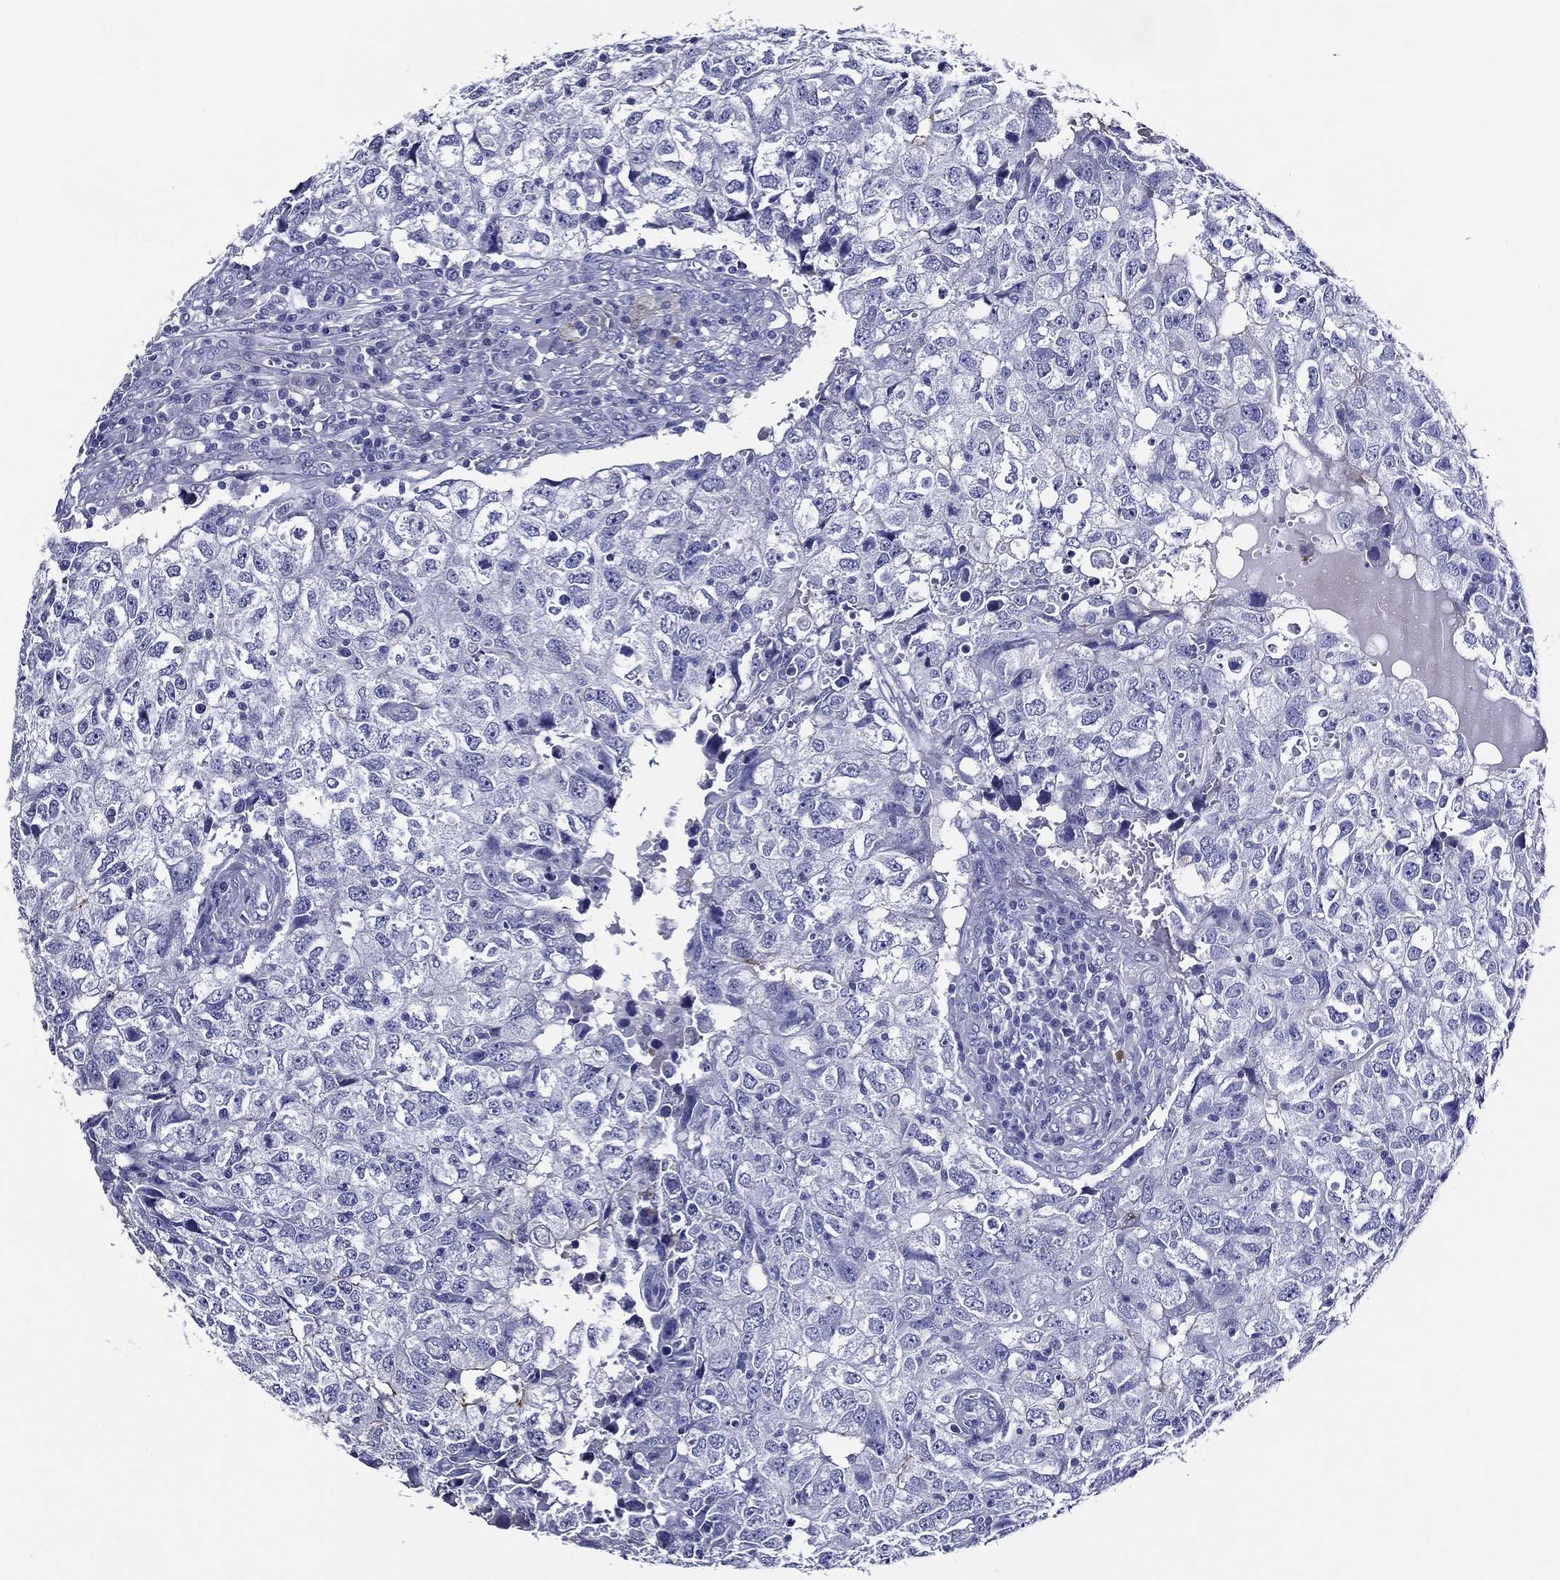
{"staining": {"intensity": "negative", "quantity": "none", "location": "none"}, "tissue": "breast cancer", "cell_type": "Tumor cells", "image_type": "cancer", "snomed": [{"axis": "morphology", "description": "Duct carcinoma"}, {"axis": "topography", "description": "Breast"}], "caption": "Immunohistochemistry micrograph of infiltrating ductal carcinoma (breast) stained for a protein (brown), which displays no expression in tumor cells.", "gene": "ACE2", "patient": {"sex": "female", "age": 30}}